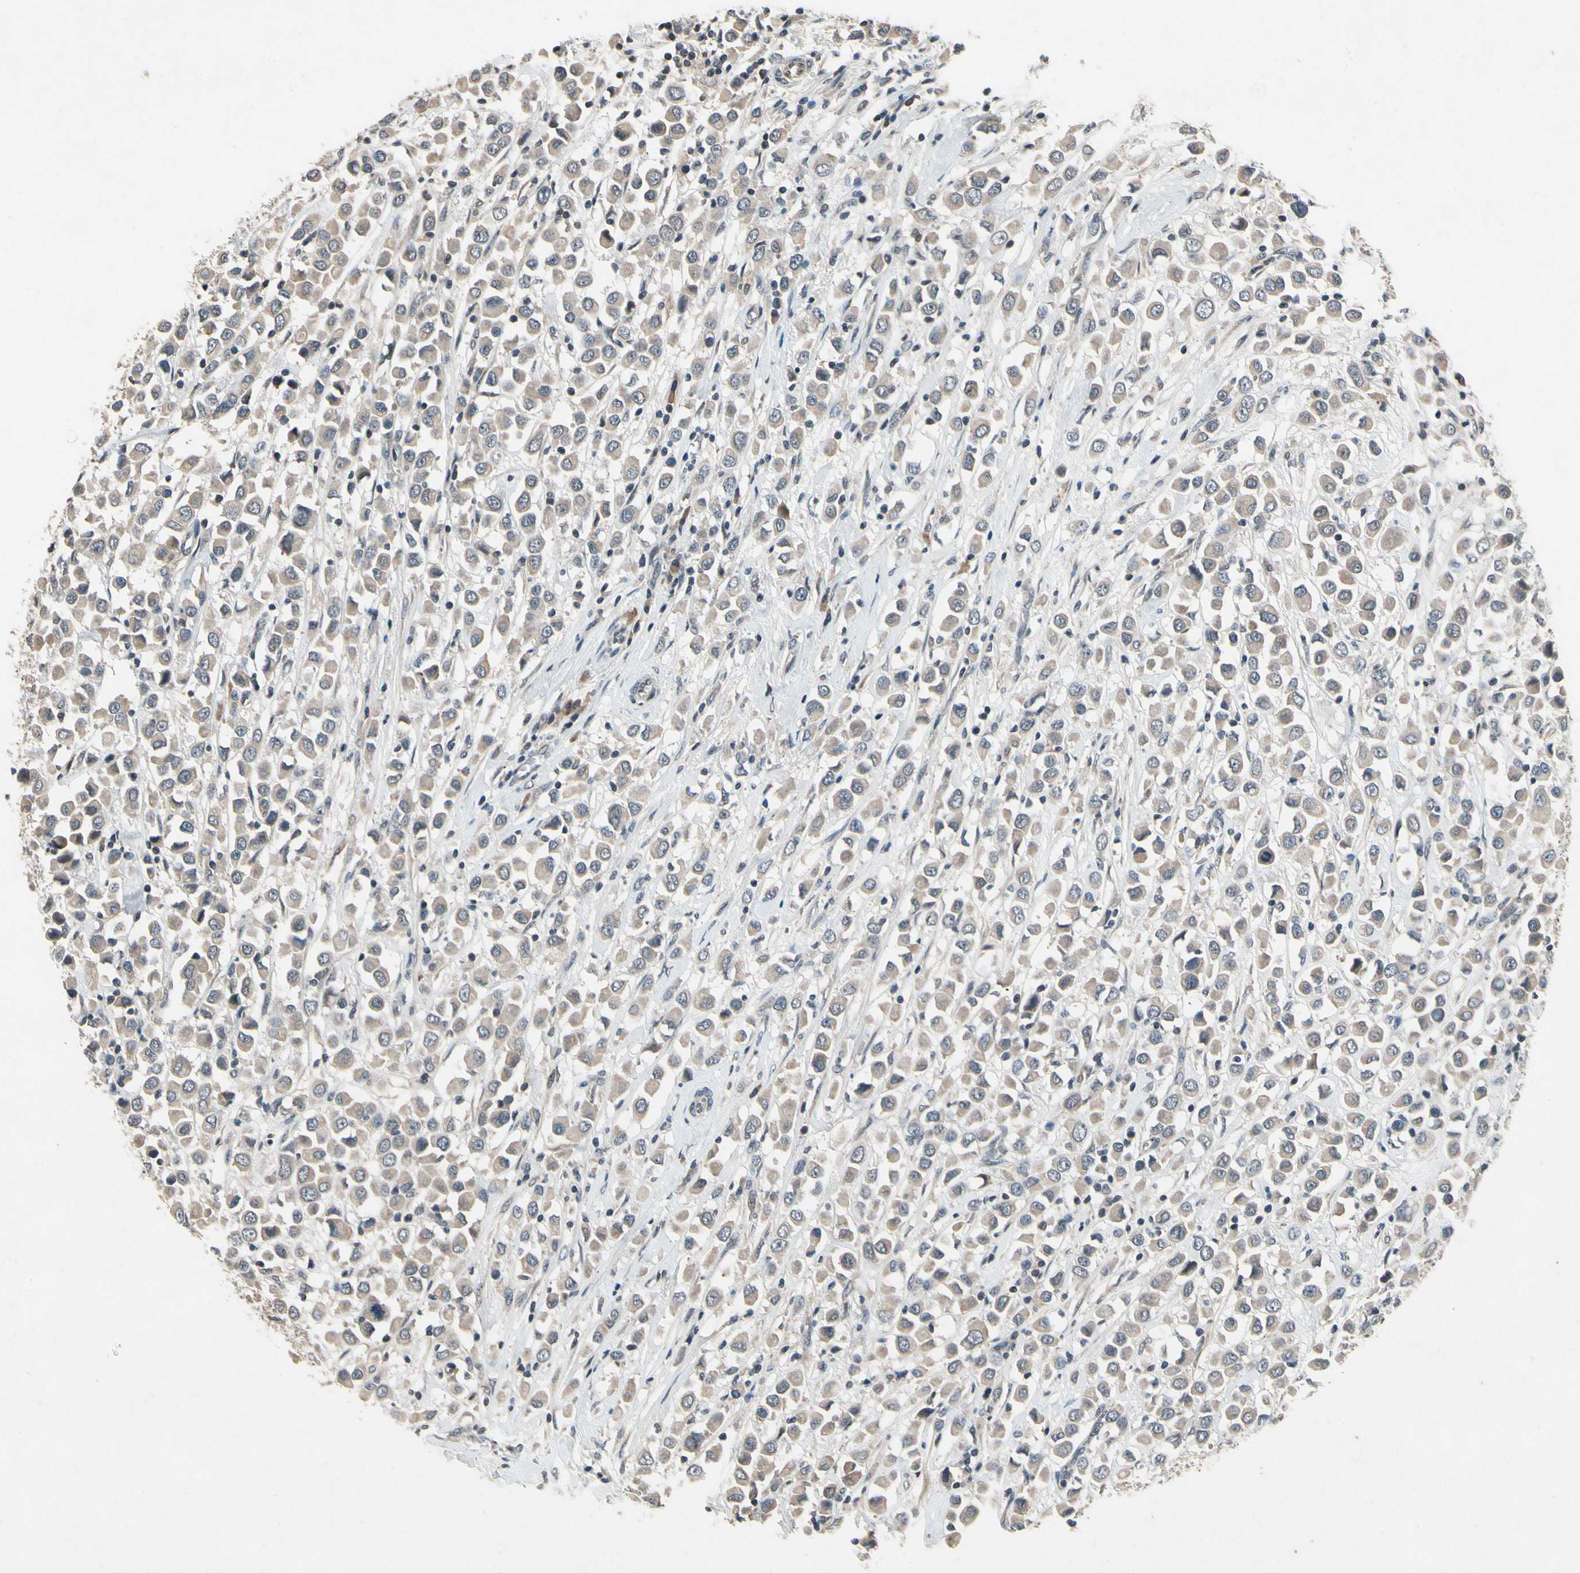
{"staining": {"intensity": "weak", "quantity": ">75%", "location": "cytoplasmic/membranous"}, "tissue": "breast cancer", "cell_type": "Tumor cells", "image_type": "cancer", "snomed": [{"axis": "morphology", "description": "Duct carcinoma"}, {"axis": "topography", "description": "Breast"}], "caption": "A micrograph of human breast cancer stained for a protein shows weak cytoplasmic/membranous brown staining in tumor cells. Using DAB (3,3'-diaminobenzidine) (brown) and hematoxylin (blue) stains, captured at high magnification using brightfield microscopy.", "gene": "DPY19L3", "patient": {"sex": "female", "age": 61}}